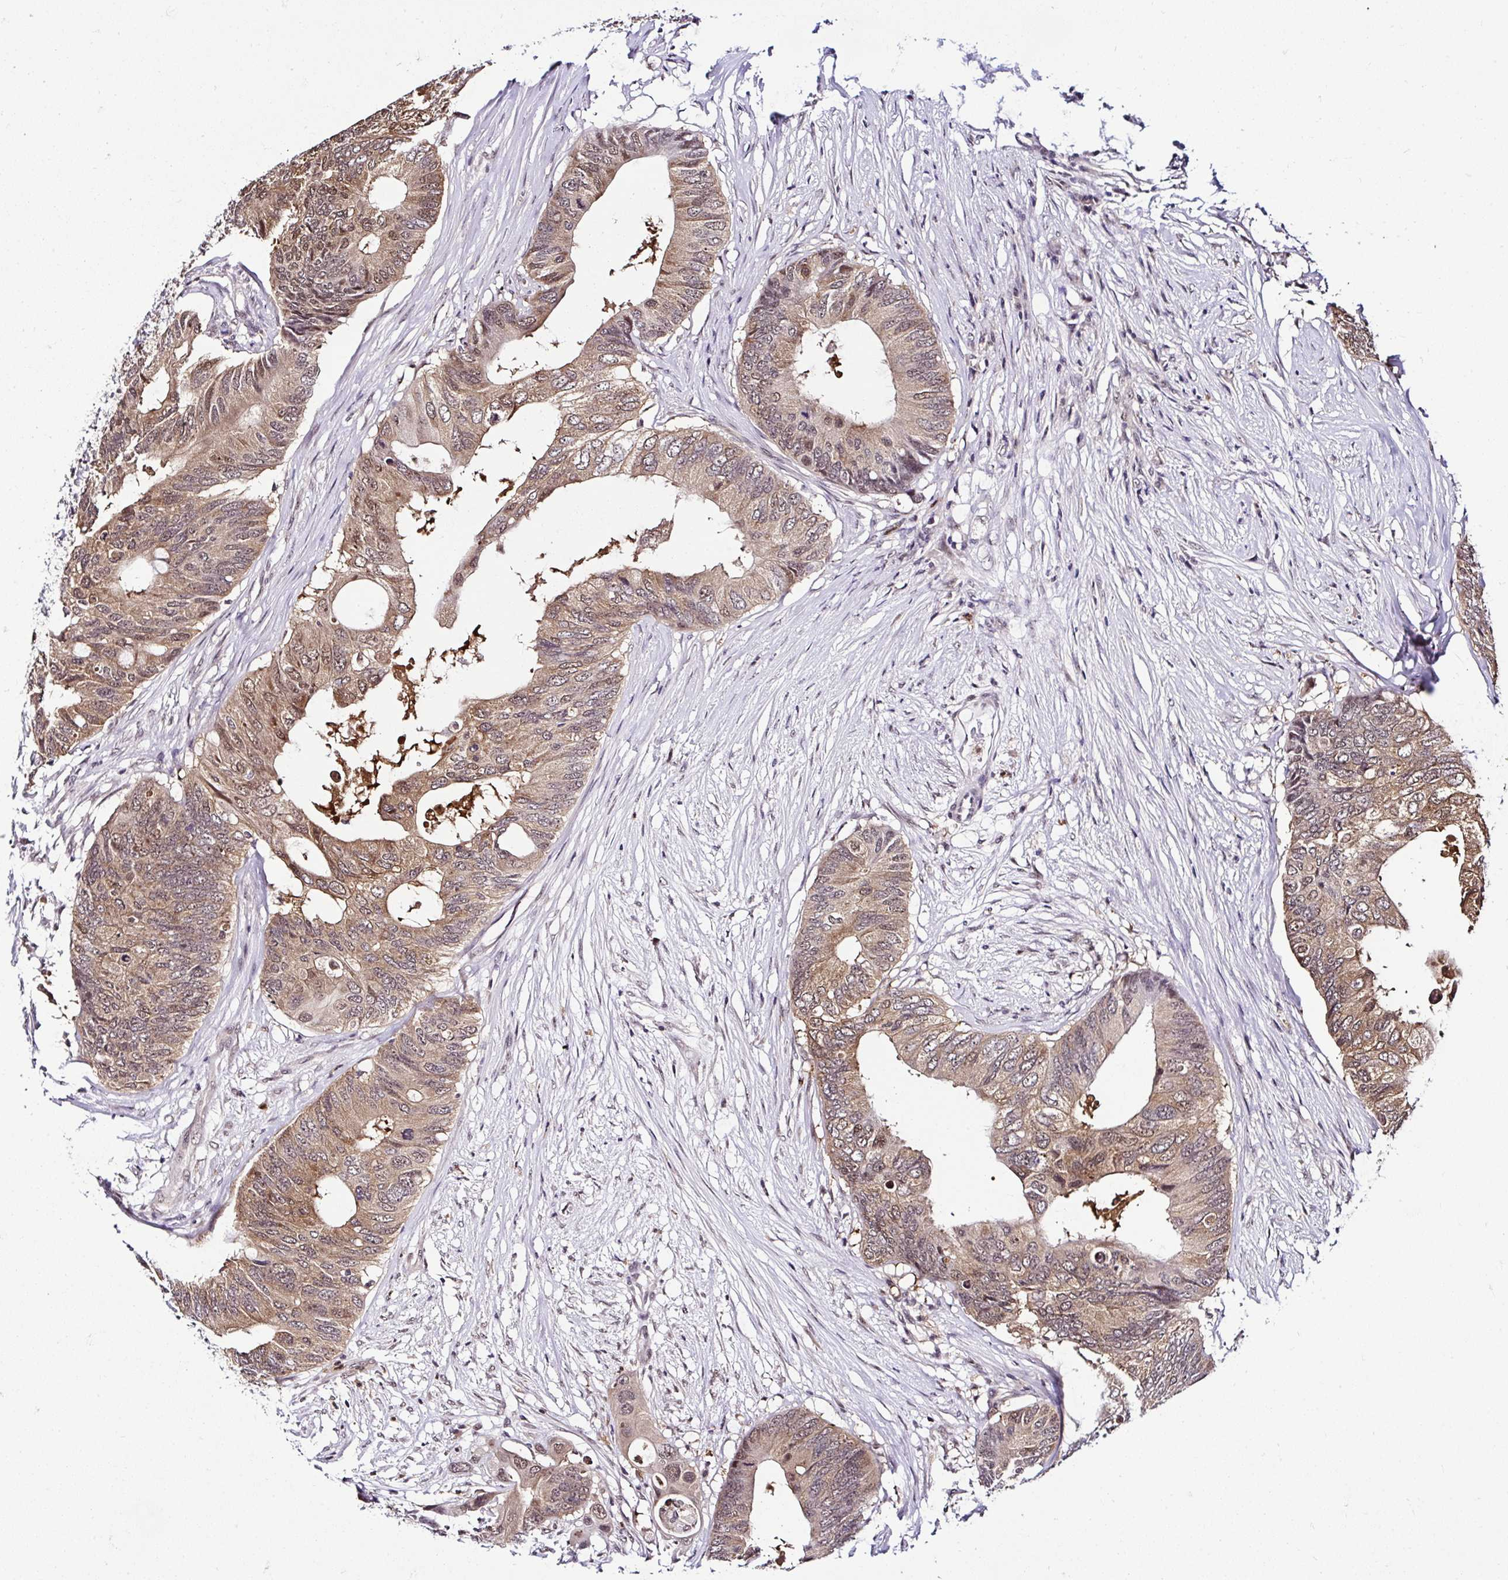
{"staining": {"intensity": "moderate", "quantity": ">75%", "location": "cytoplasmic/membranous,nuclear"}, "tissue": "colorectal cancer", "cell_type": "Tumor cells", "image_type": "cancer", "snomed": [{"axis": "morphology", "description": "Adenocarcinoma, NOS"}, {"axis": "topography", "description": "Colon"}], "caption": "Protein positivity by immunohistochemistry exhibits moderate cytoplasmic/membranous and nuclear staining in approximately >75% of tumor cells in colorectal cancer.", "gene": "PIN4", "patient": {"sex": "male", "age": 71}}